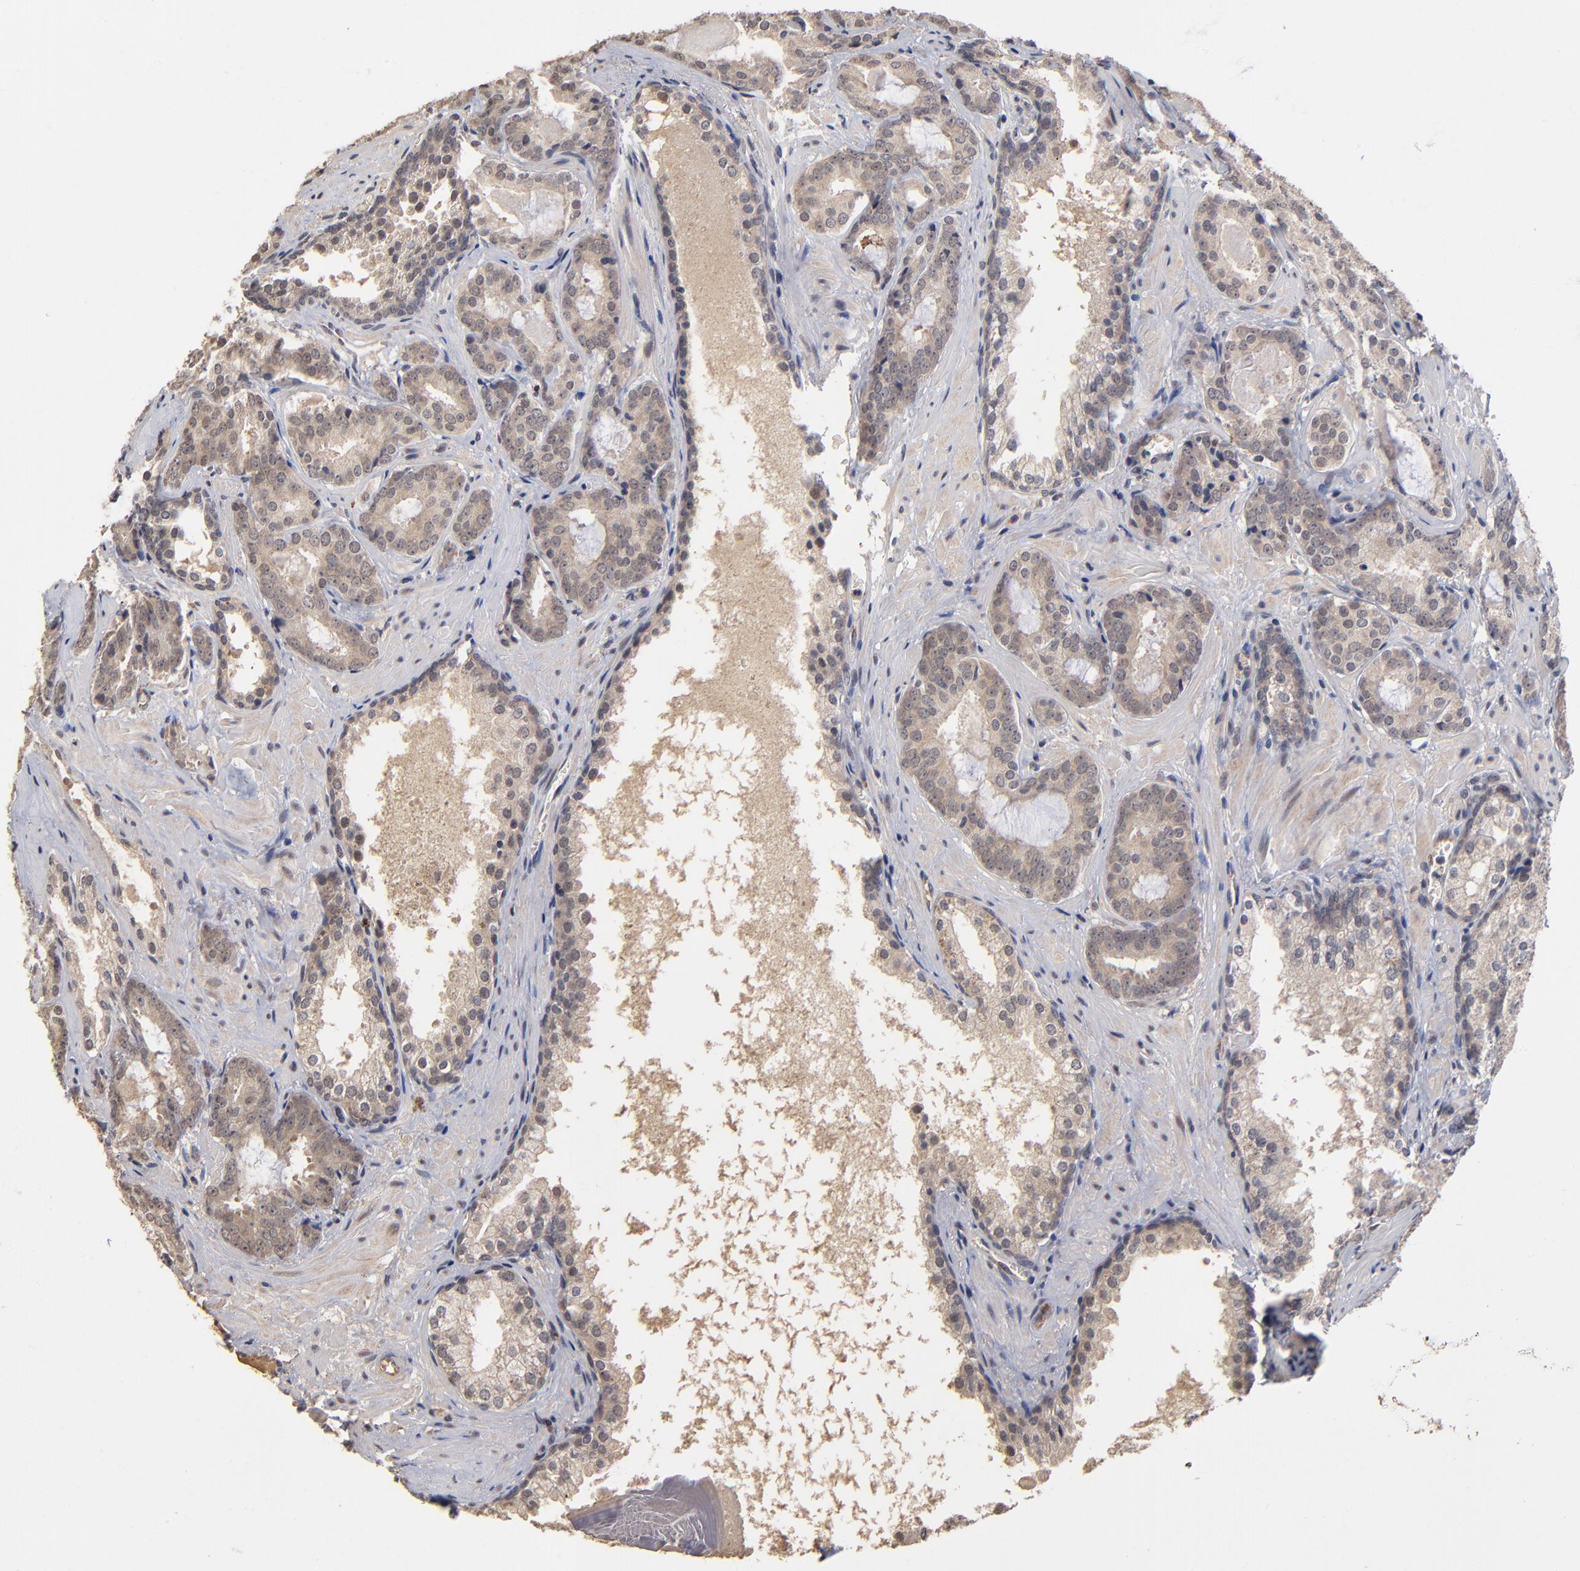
{"staining": {"intensity": "weak", "quantity": ">75%", "location": "cytoplasmic/membranous"}, "tissue": "prostate cancer", "cell_type": "Tumor cells", "image_type": "cancer", "snomed": [{"axis": "morphology", "description": "Adenocarcinoma, Medium grade"}, {"axis": "topography", "description": "Prostate"}], "caption": "Tumor cells show low levels of weak cytoplasmic/membranous staining in approximately >75% of cells in prostate cancer.", "gene": "ASB8", "patient": {"sex": "male", "age": 64}}